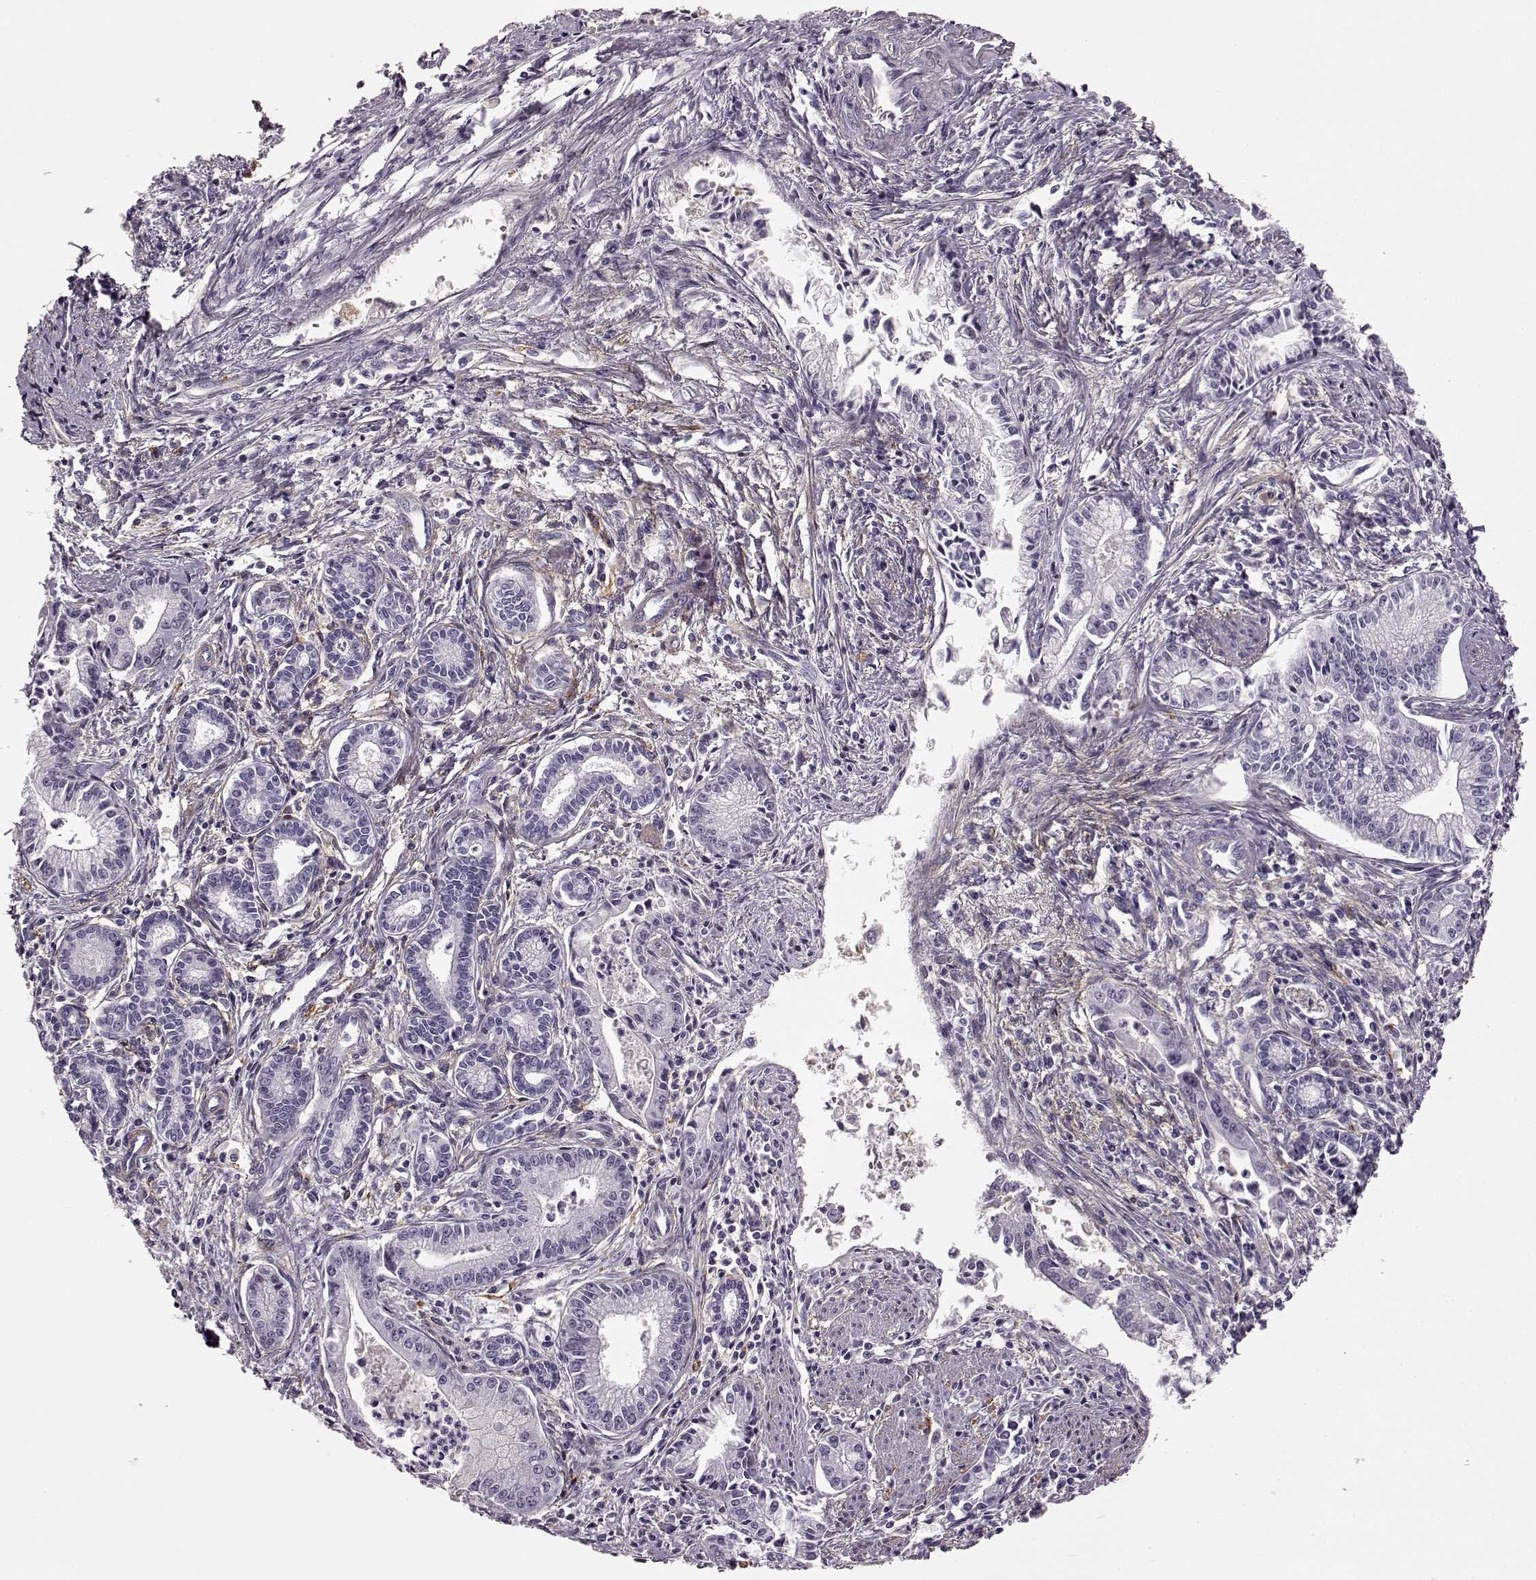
{"staining": {"intensity": "negative", "quantity": "none", "location": "none"}, "tissue": "pancreatic cancer", "cell_type": "Tumor cells", "image_type": "cancer", "snomed": [{"axis": "morphology", "description": "Adenocarcinoma, NOS"}, {"axis": "topography", "description": "Pancreas"}], "caption": "A high-resolution micrograph shows immunohistochemistry (IHC) staining of pancreatic adenocarcinoma, which displays no significant positivity in tumor cells. (DAB (3,3'-diaminobenzidine) immunohistochemistry (IHC) visualized using brightfield microscopy, high magnification).", "gene": "TRIM69", "patient": {"sex": "female", "age": 65}}